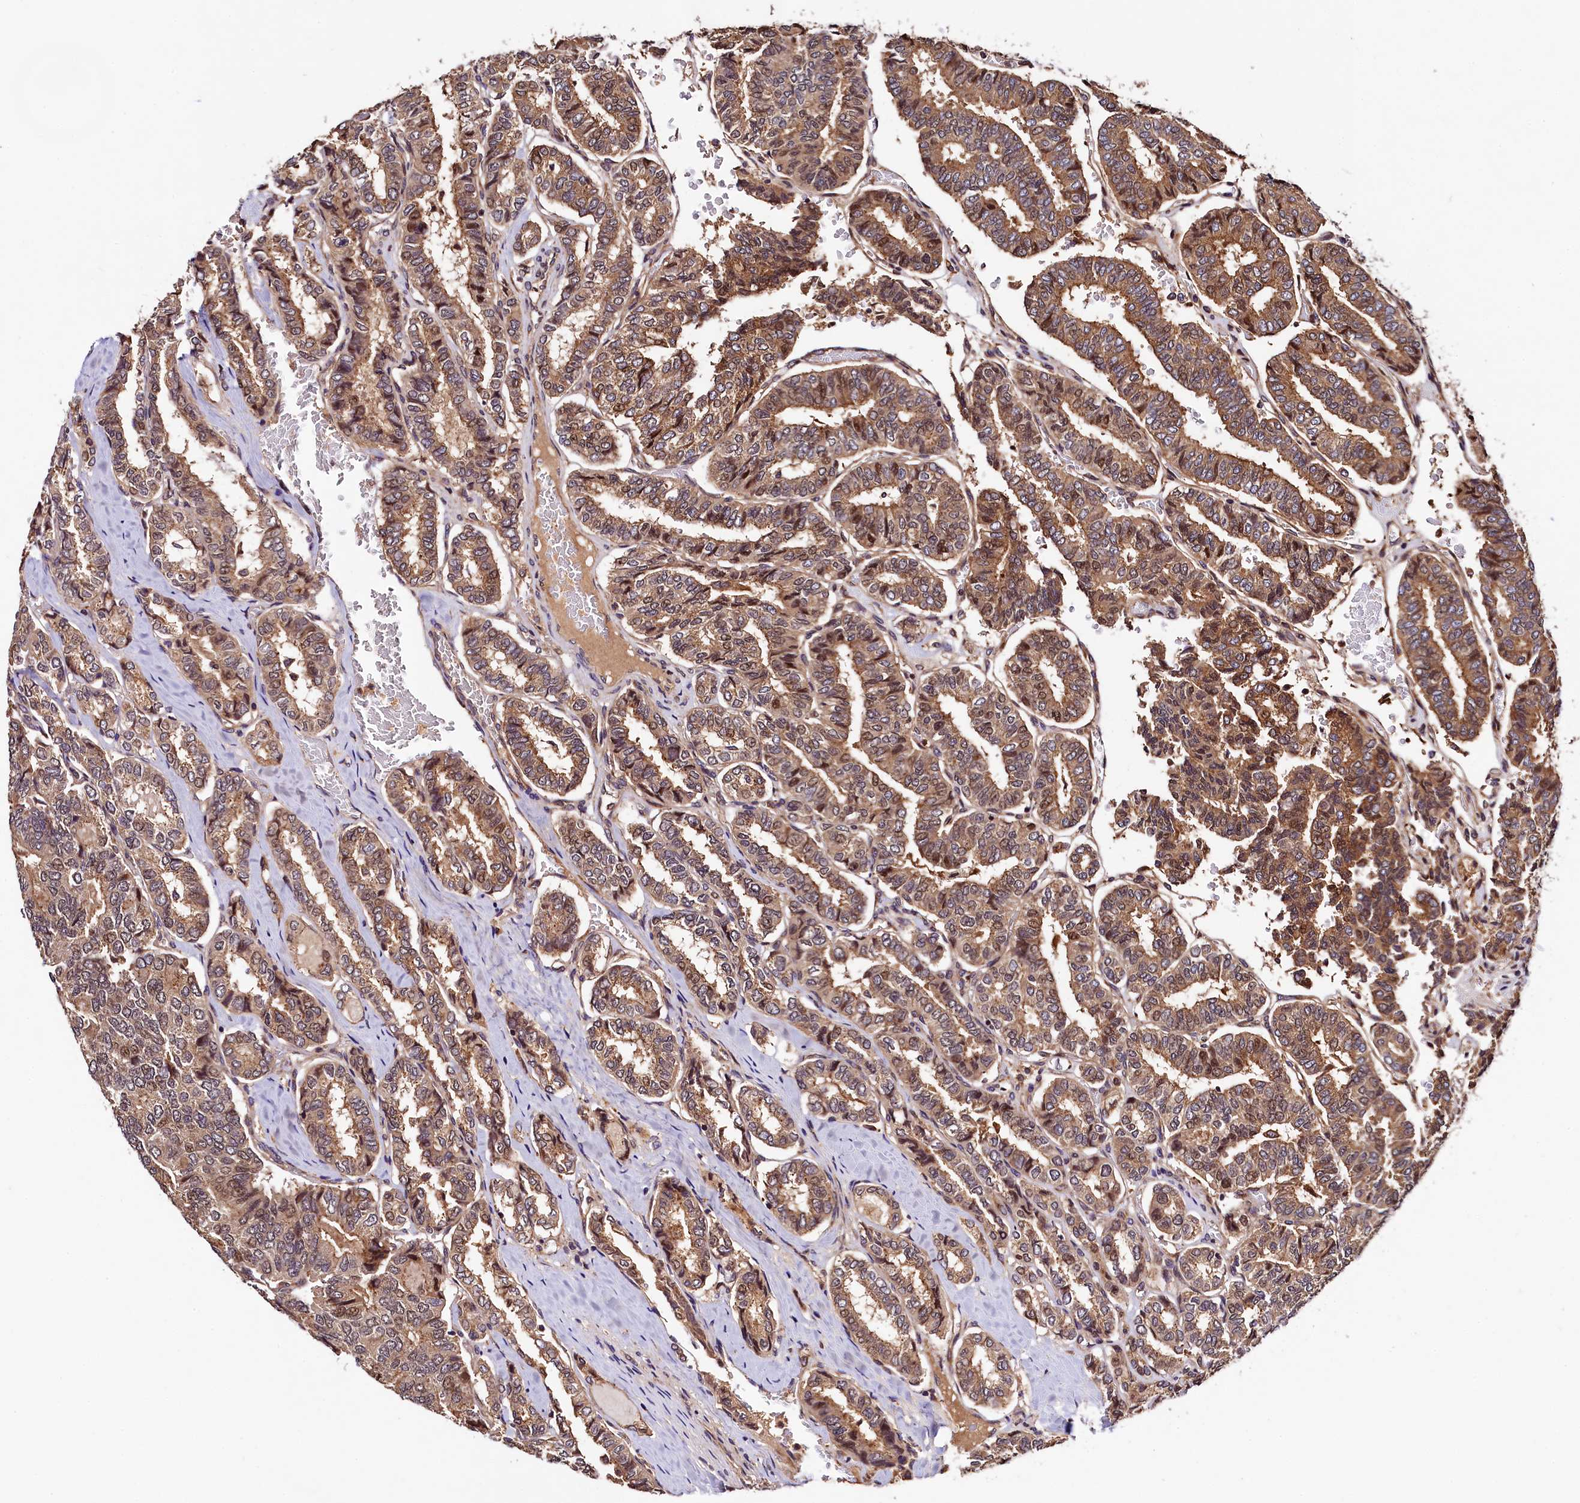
{"staining": {"intensity": "moderate", "quantity": ">75%", "location": "cytoplasmic/membranous,nuclear"}, "tissue": "thyroid cancer", "cell_type": "Tumor cells", "image_type": "cancer", "snomed": [{"axis": "morphology", "description": "Papillary adenocarcinoma, NOS"}, {"axis": "topography", "description": "Thyroid gland"}], "caption": "Brown immunohistochemical staining in human papillary adenocarcinoma (thyroid) reveals moderate cytoplasmic/membranous and nuclear expression in approximately >75% of tumor cells.", "gene": "VPS35", "patient": {"sex": "female", "age": 35}}